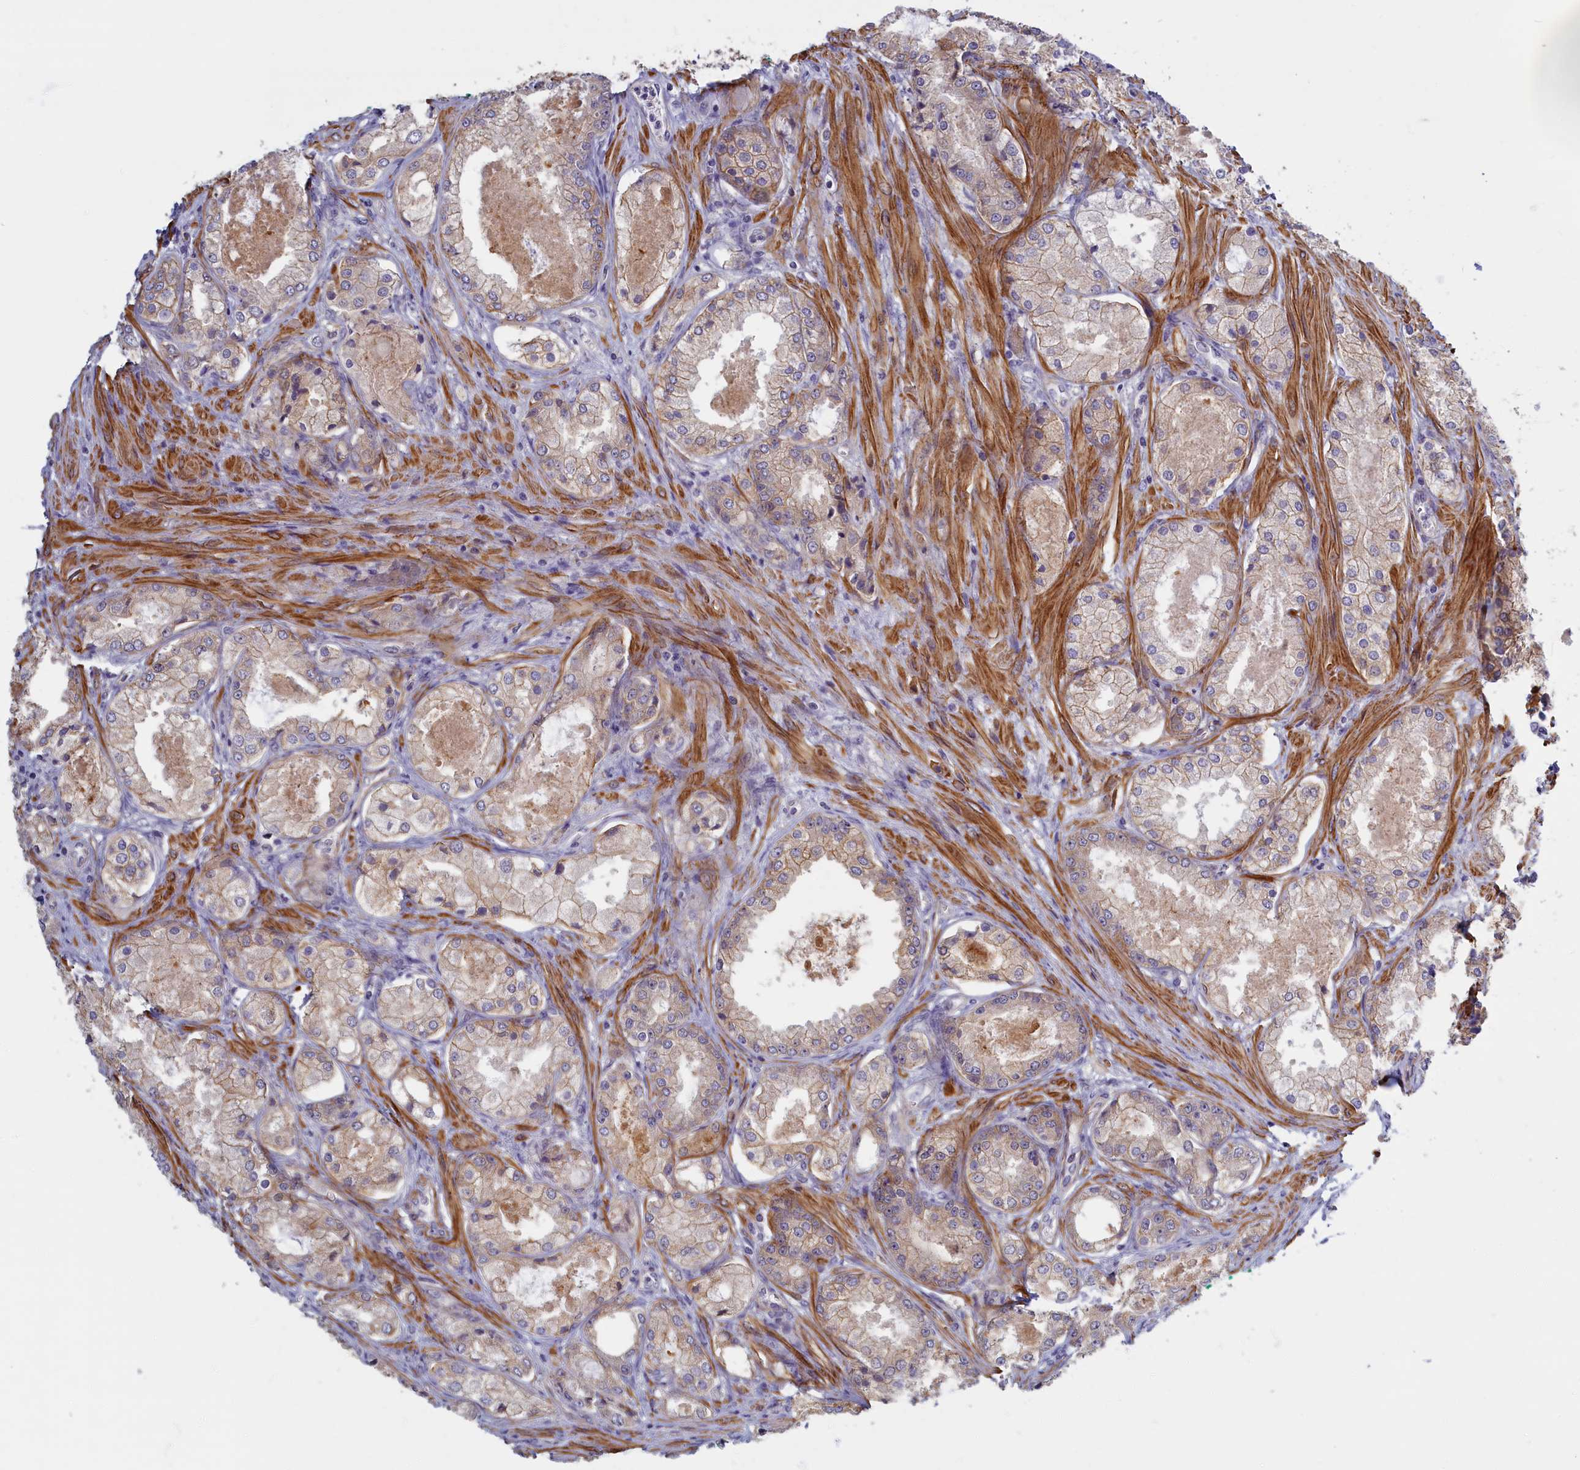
{"staining": {"intensity": "weak", "quantity": ">75%", "location": "cytoplasmic/membranous"}, "tissue": "prostate cancer", "cell_type": "Tumor cells", "image_type": "cancer", "snomed": [{"axis": "morphology", "description": "Adenocarcinoma, Low grade"}, {"axis": "topography", "description": "Prostate"}], "caption": "Tumor cells display weak cytoplasmic/membranous staining in approximately >75% of cells in low-grade adenocarcinoma (prostate). (IHC, brightfield microscopy, high magnification).", "gene": "TRPM4", "patient": {"sex": "male", "age": 68}}